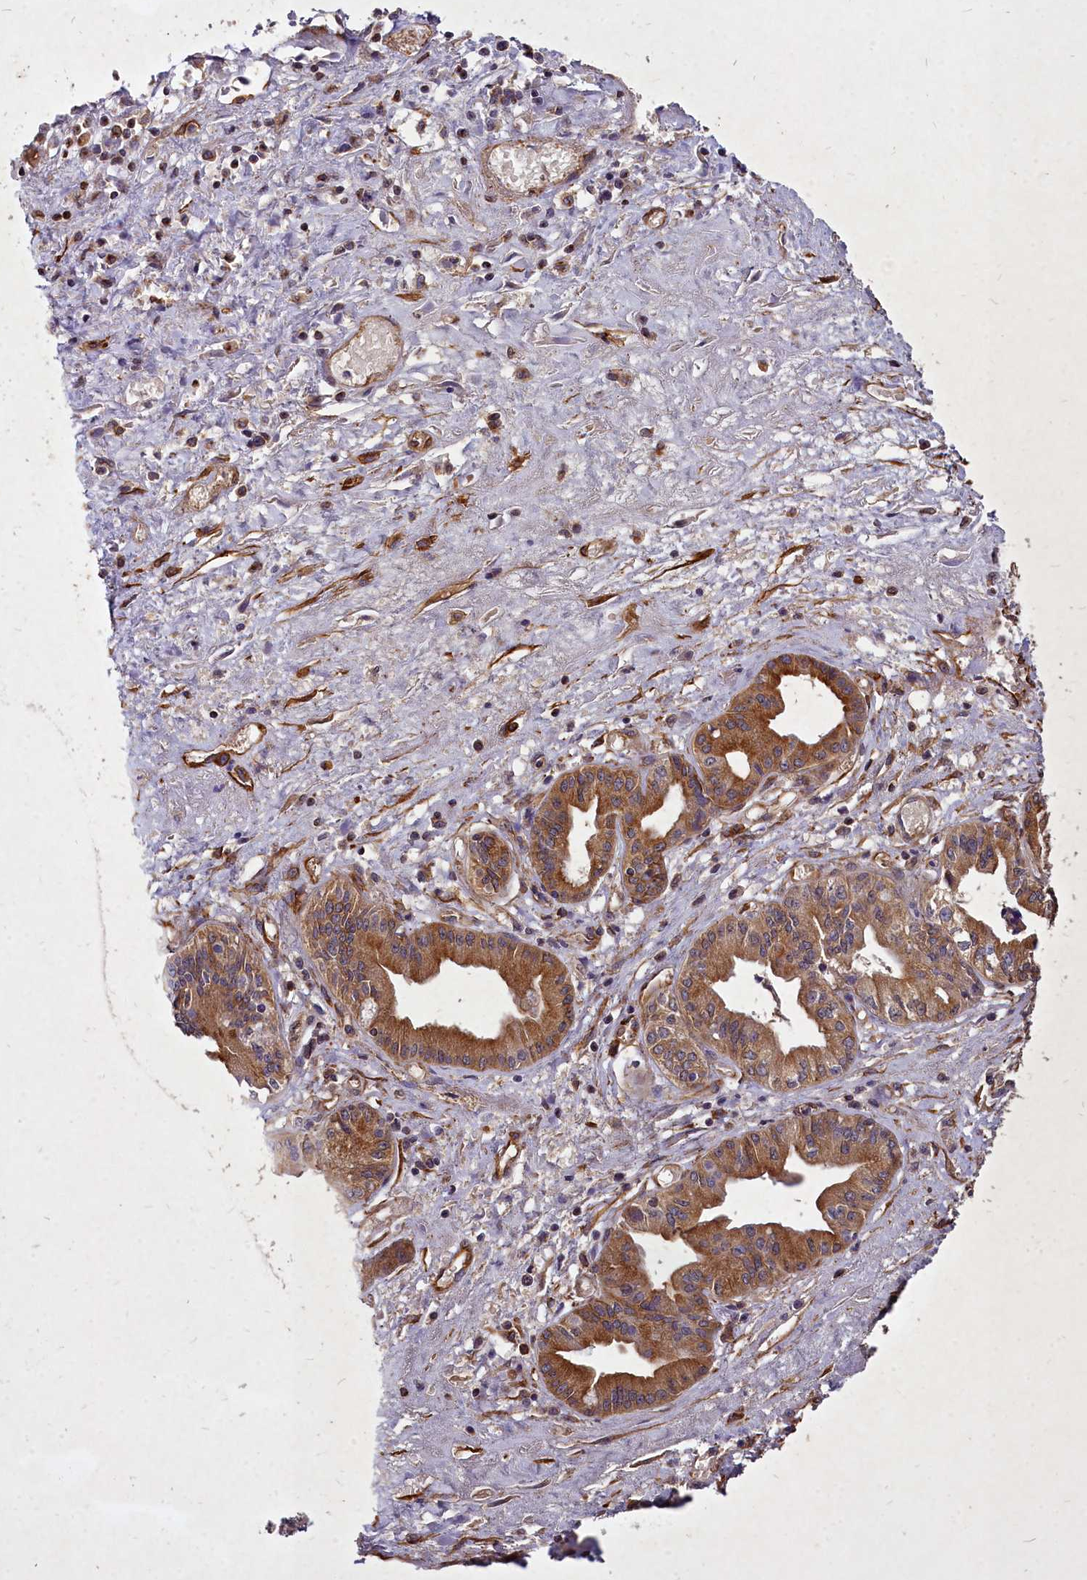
{"staining": {"intensity": "moderate", "quantity": ">75%", "location": "cytoplasmic/membranous"}, "tissue": "pancreatic cancer", "cell_type": "Tumor cells", "image_type": "cancer", "snomed": [{"axis": "morphology", "description": "Adenocarcinoma, NOS"}, {"axis": "topography", "description": "Pancreas"}], "caption": "Adenocarcinoma (pancreatic) tissue shows moderate cytoplasmic/membranous expression in about >75% of tumor cells (Brightfield microscopy of DAB IHC at high magnification).", "gene": "SKA1", "patient": {"sex": "female", "age": 50}}